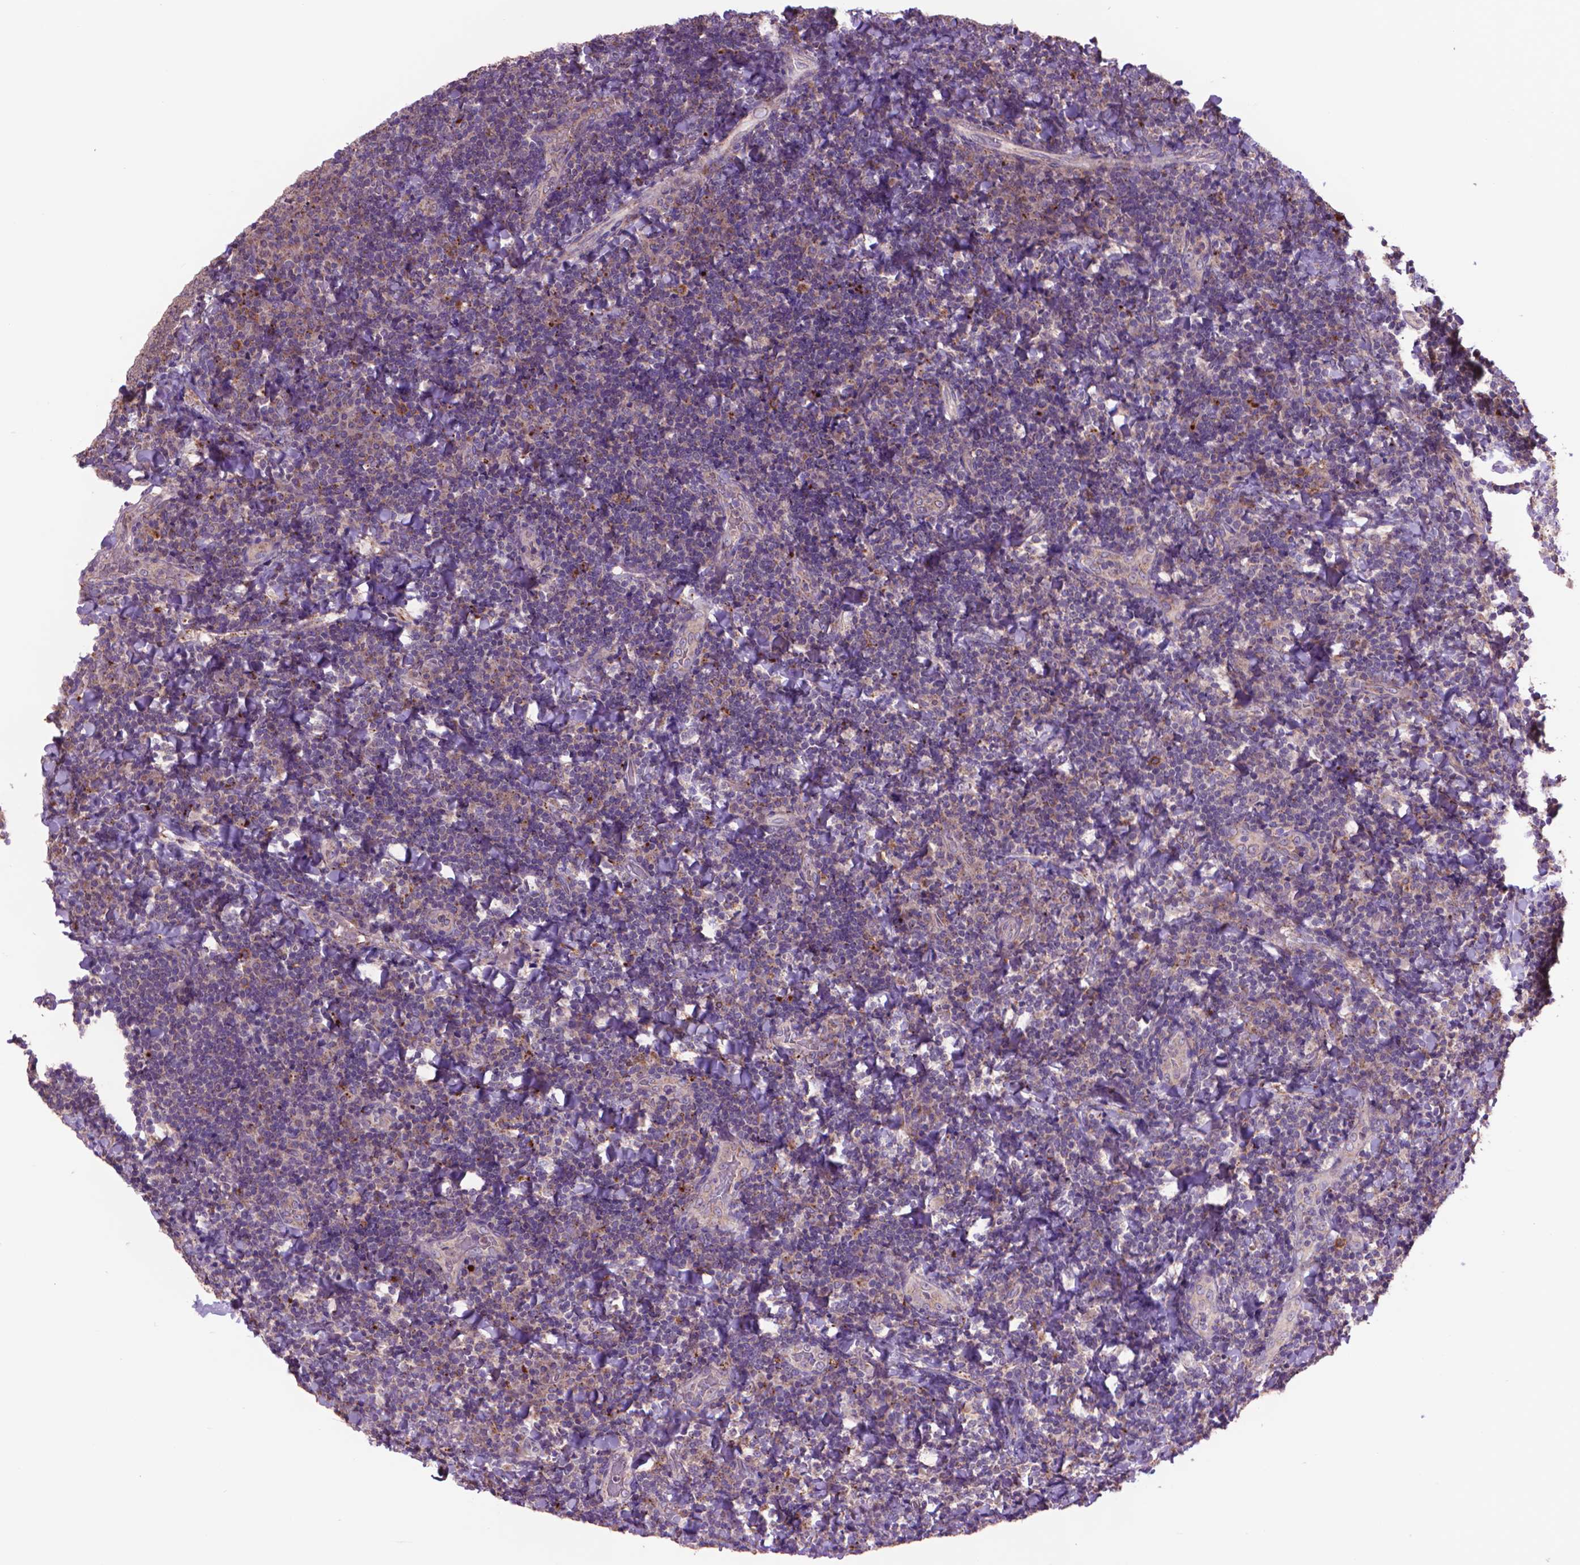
{"staining": {"intensity": "moderate", "quantity": "<25%", "location": "cytoplasmic/membranous"}, "tissue": "tonsil", "cell_type": "Germinal center cells", "image_type": "normal", "snomed": [{"axis": "morphology", "description": "Normal tissue, NOS"}, {"axis": "topography", "description": "Tonsil"}], "caption": "Protein analysis of unremarkable tonsil shows moderate cytoplasmic/membranous staining in about <25% of germinal center cells. (DAB = brown stain, brightfield microscopy at high magnification).", "gene": "GLB1", "patient": {"sex": "male", "age": 17}}